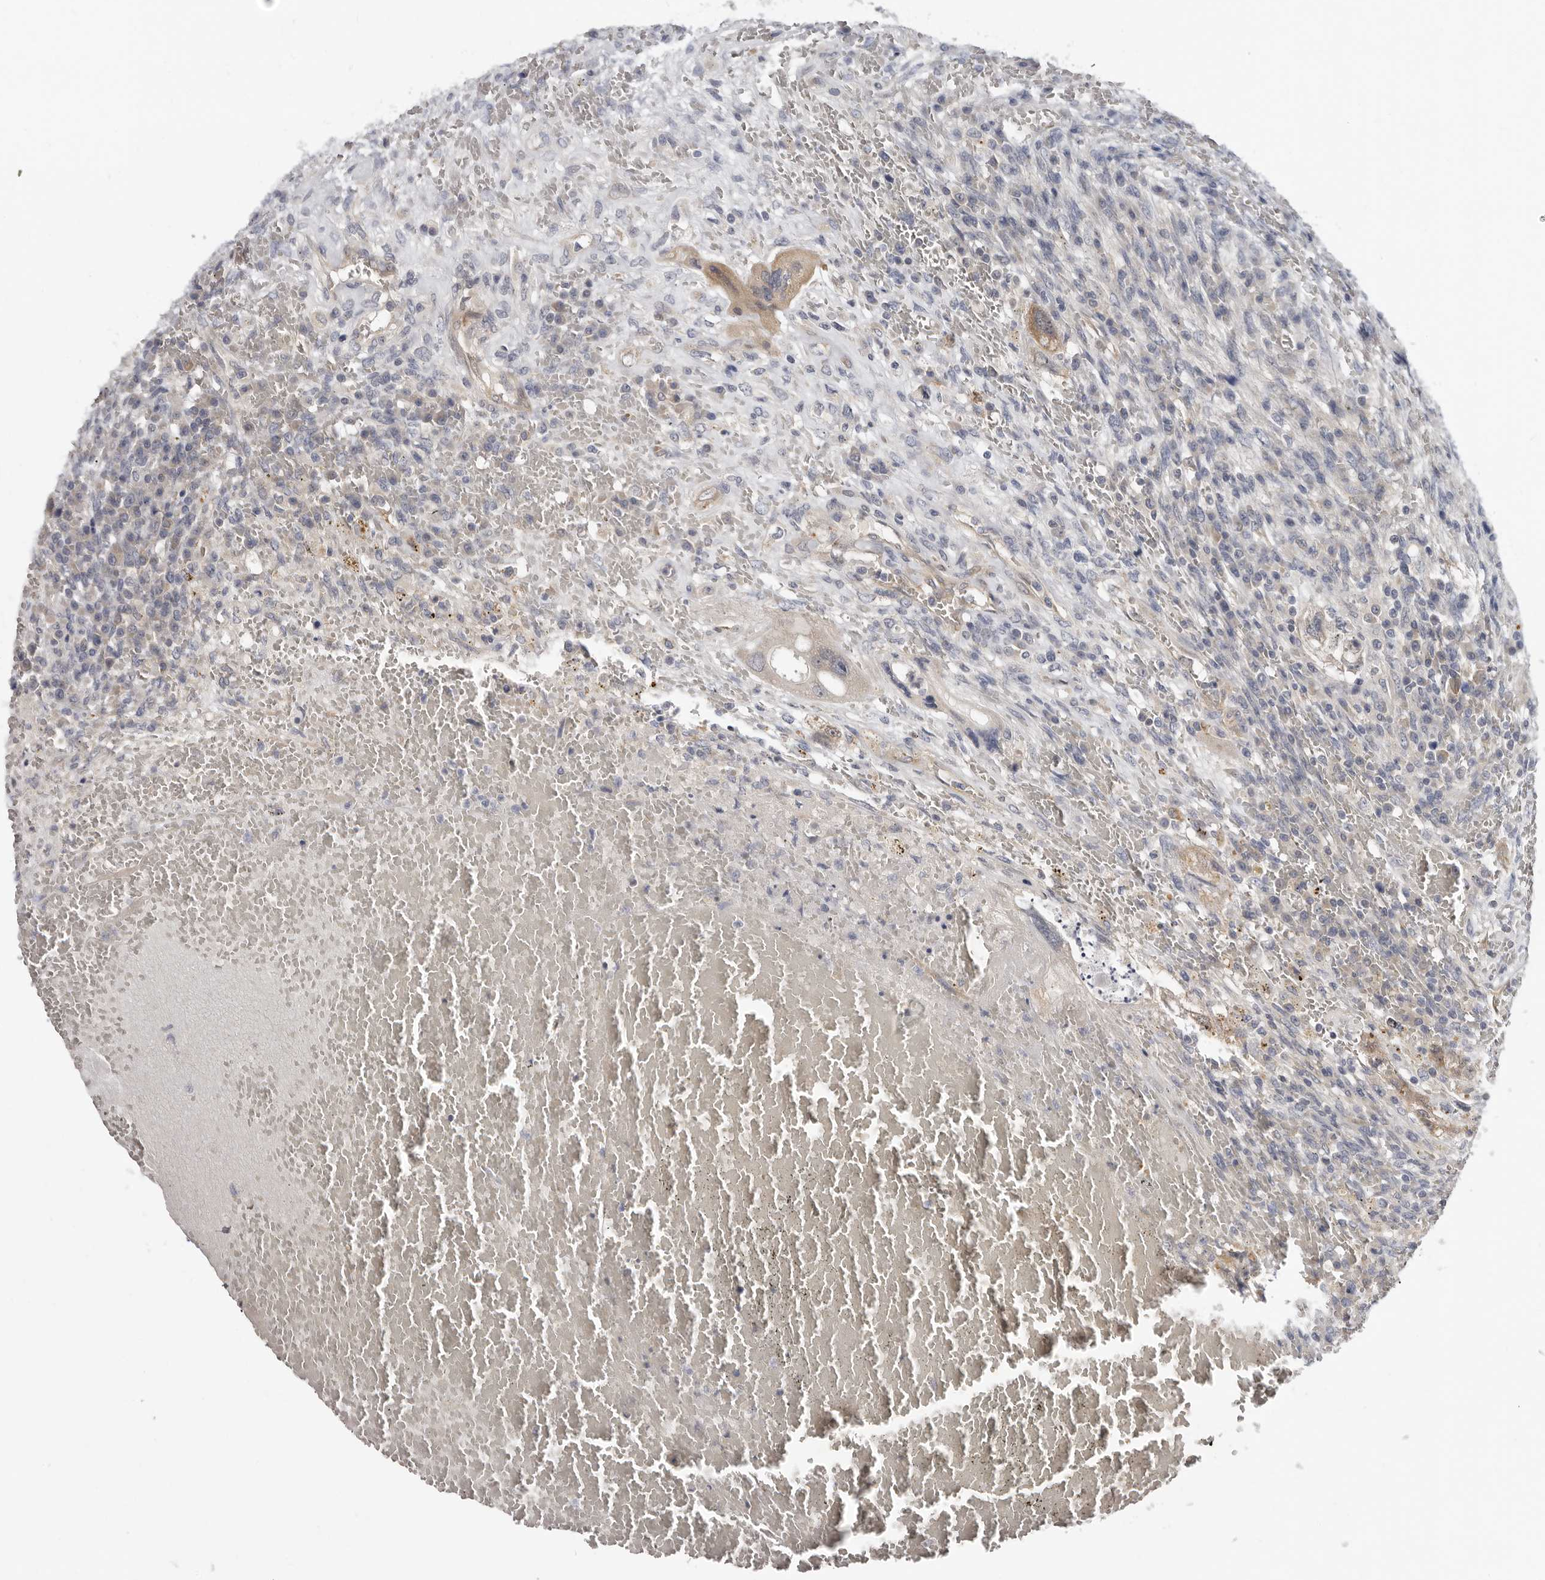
{"staining": {"intensity": "weak", "quantity": ">75%", "location": "cytoplasmic/membranous"}, "tissue": "testis cancer", "cell_type": "Tumor cells", "image_type": "cancer", "snomed": [{"axis": "morphology", "description": "Carcinoma, Embryonal, NOS"}, {"axis": "topography", "description": "Testis"}], "caption": "Immunohistochemical staining of testis cancer shows low levels of weak cytoplasmic/membranous protein positivity in about >75% of tumor cells. (Brightfield microscopy of DAB IHC at high magnification).", "gene": "SBDS", "patient": {"sex": "male", "age": 26}}